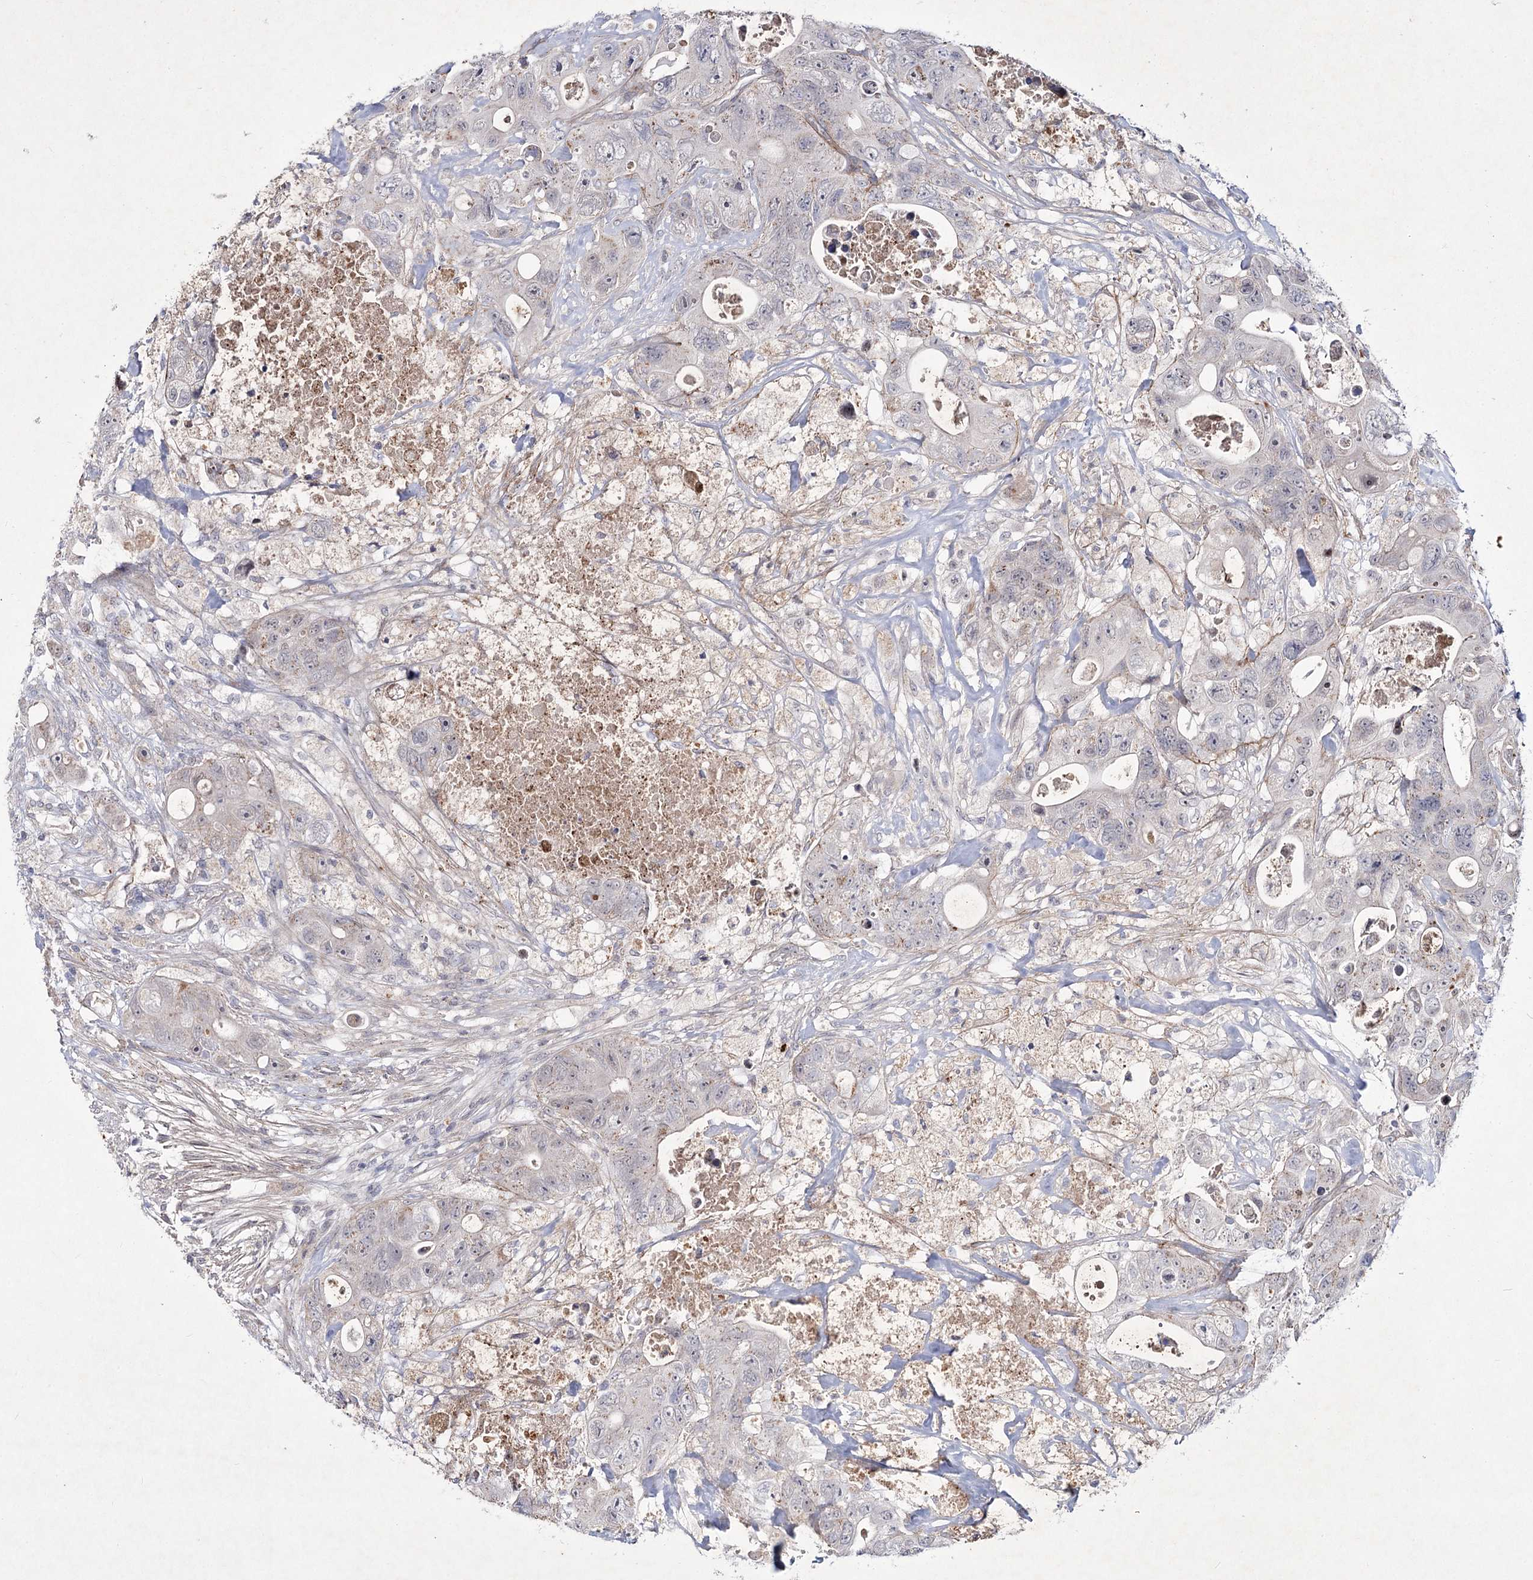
{"staining": {"intensity": "negative", "quantity": "none", "location": "none"}, "tissue": "colorectal cancer", "cell_type": "Tumor cells", "image_type": "cancer", "snomed": [{"axis": "morphology", "description": "Adenocarcinoma, NOS"}, {"axis": "topography", "description": "Colon"}], "caption": "High power microscopy histopathology image of an IHC histopathology image of adenocarcinoma (colorectal), revealing no significant staining in tumor cells.", "gene": "ATL2", "patient": {"sex": "female", "age": 46}}